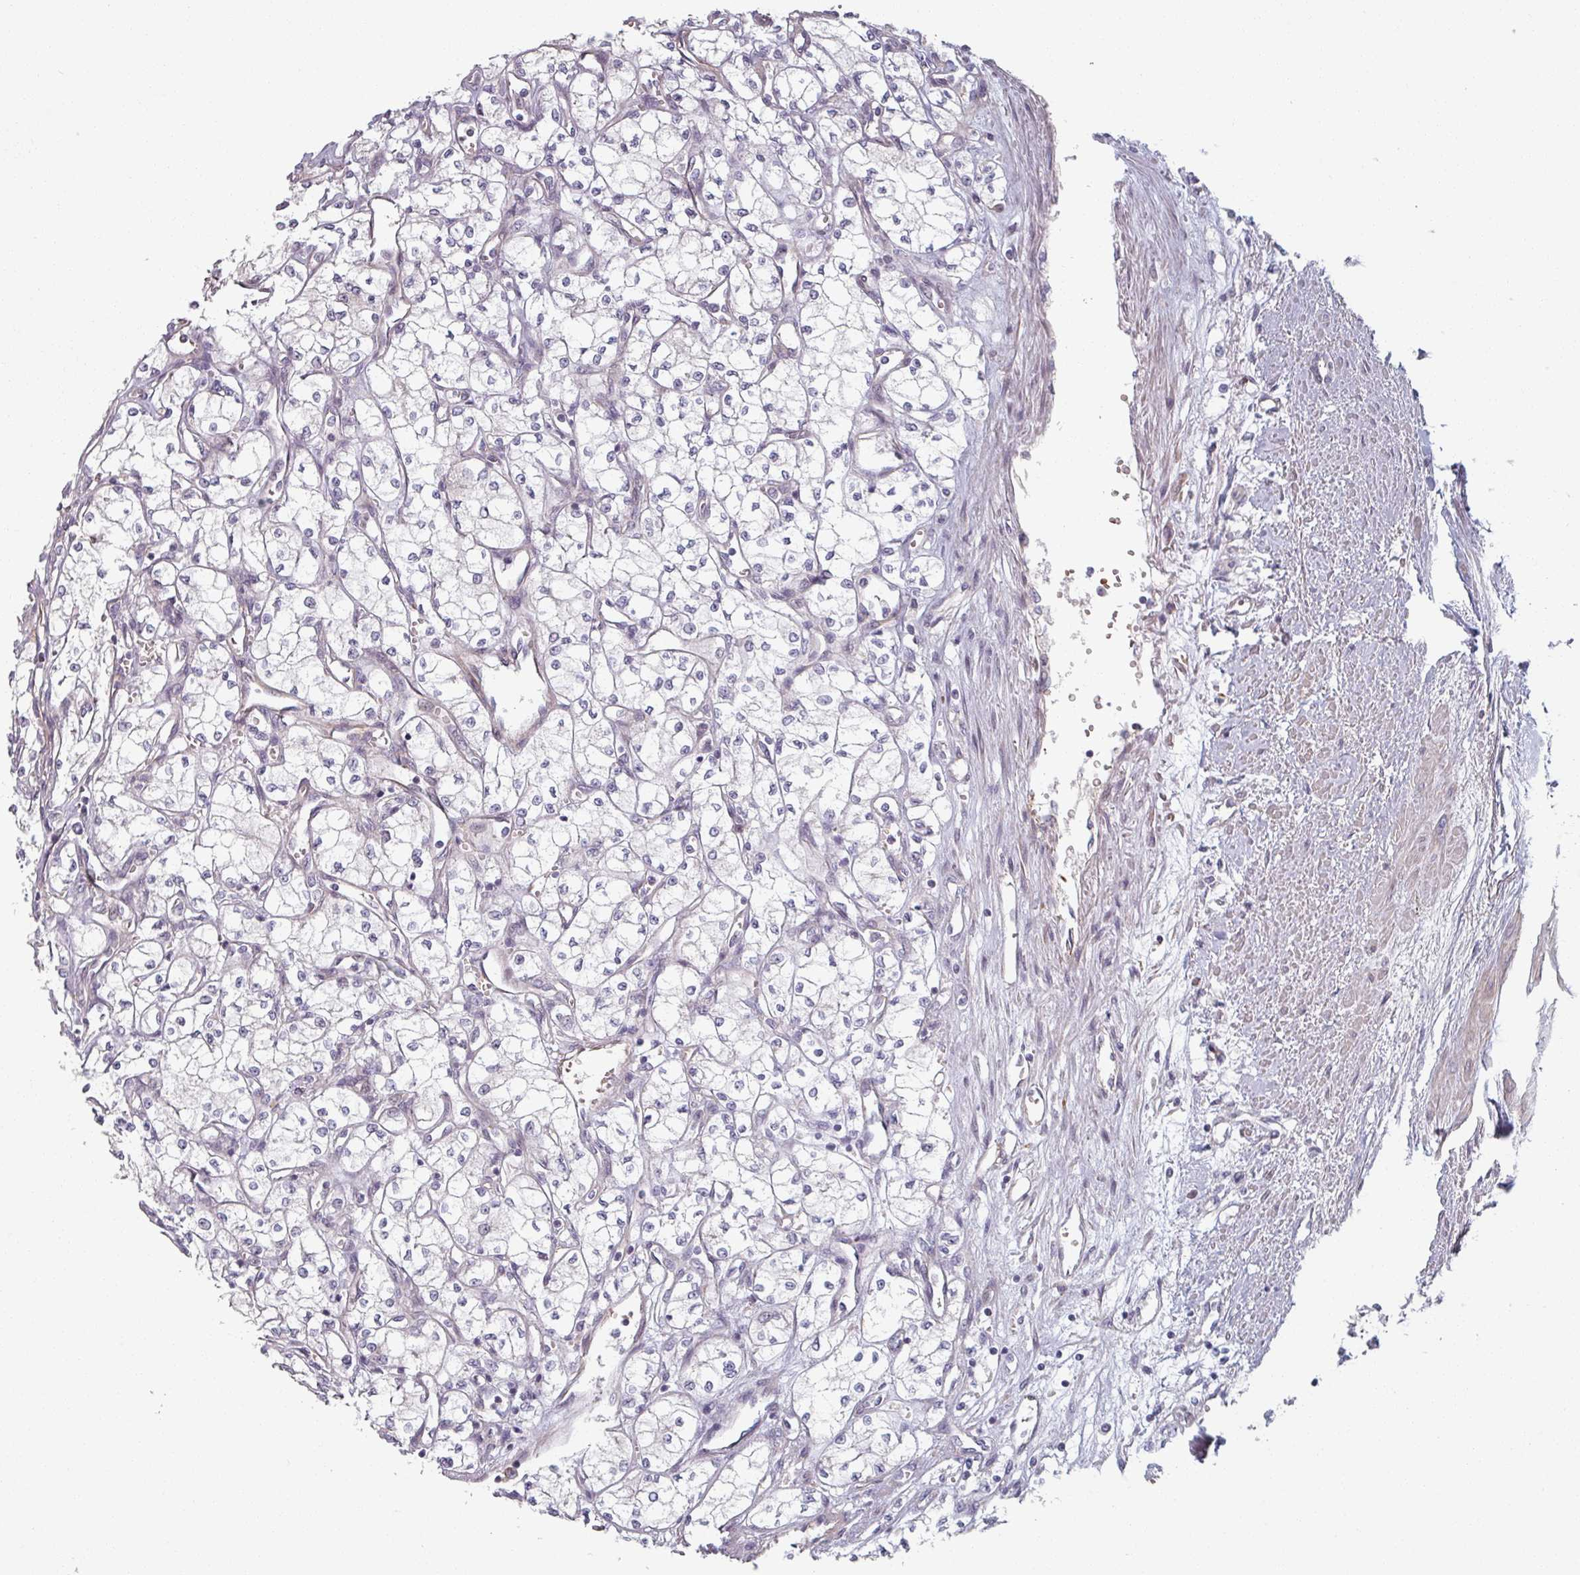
{"staining": {"intensity": "negative", "quantity": "none", "location": "none"}, "tissue": "renal cancer", "cell_type": "Tumor cells", "image_type": "cancer", "snomed": [{"axis": "morphology", "description": "Adenocarcinoma, NOS"}, {"axis": "topography", "description": "Kidney"}], "caption": "Tumor cells show no significant protein staining in adenocarcinoma (renal).", "gene": "C4BPB", "patient": {"sex": "male", "age": 59}}